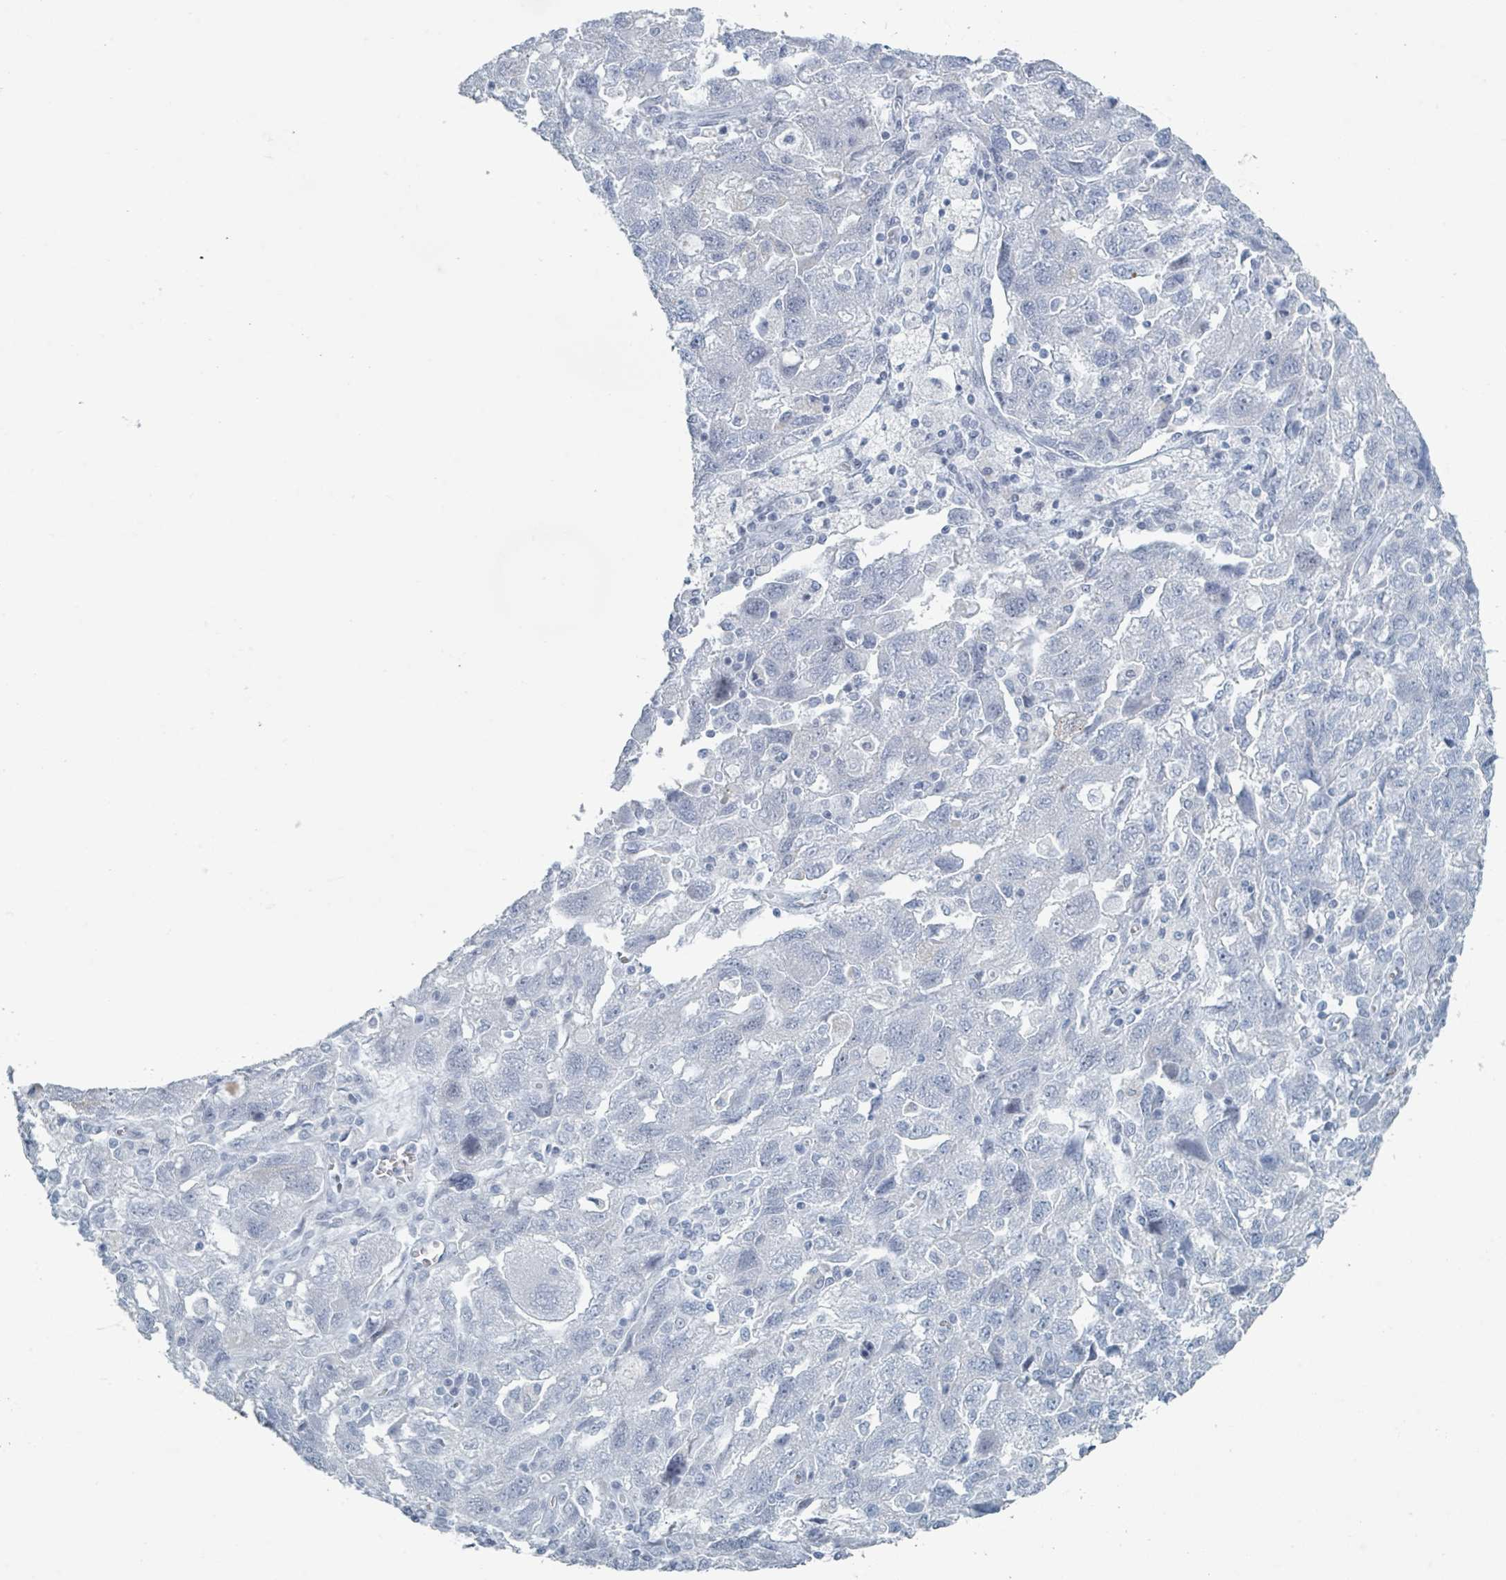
{"staining": {"intensity": "negative", "quantity": "none", "location": "none"}, "tissue": "ovarian cancer", "cell_type": "Tumor cells", "image_type": "cancer", "snomed": [{"axis": "morphology", "description": "Carcinoma, NOS"}, {"axis": "morphology", "description": "Cystadenocarcinoma, serous, NOS"}, {"axis": "topography", "description": "Ovary"}], "caption": "Immunohistochemical staining of human serous cystadenocarcinoma (ovarian) demonstrates no significant staining in tumor cells.", "gene": "GPR15LG", "patient": {"sex": "female", "age": 69}}